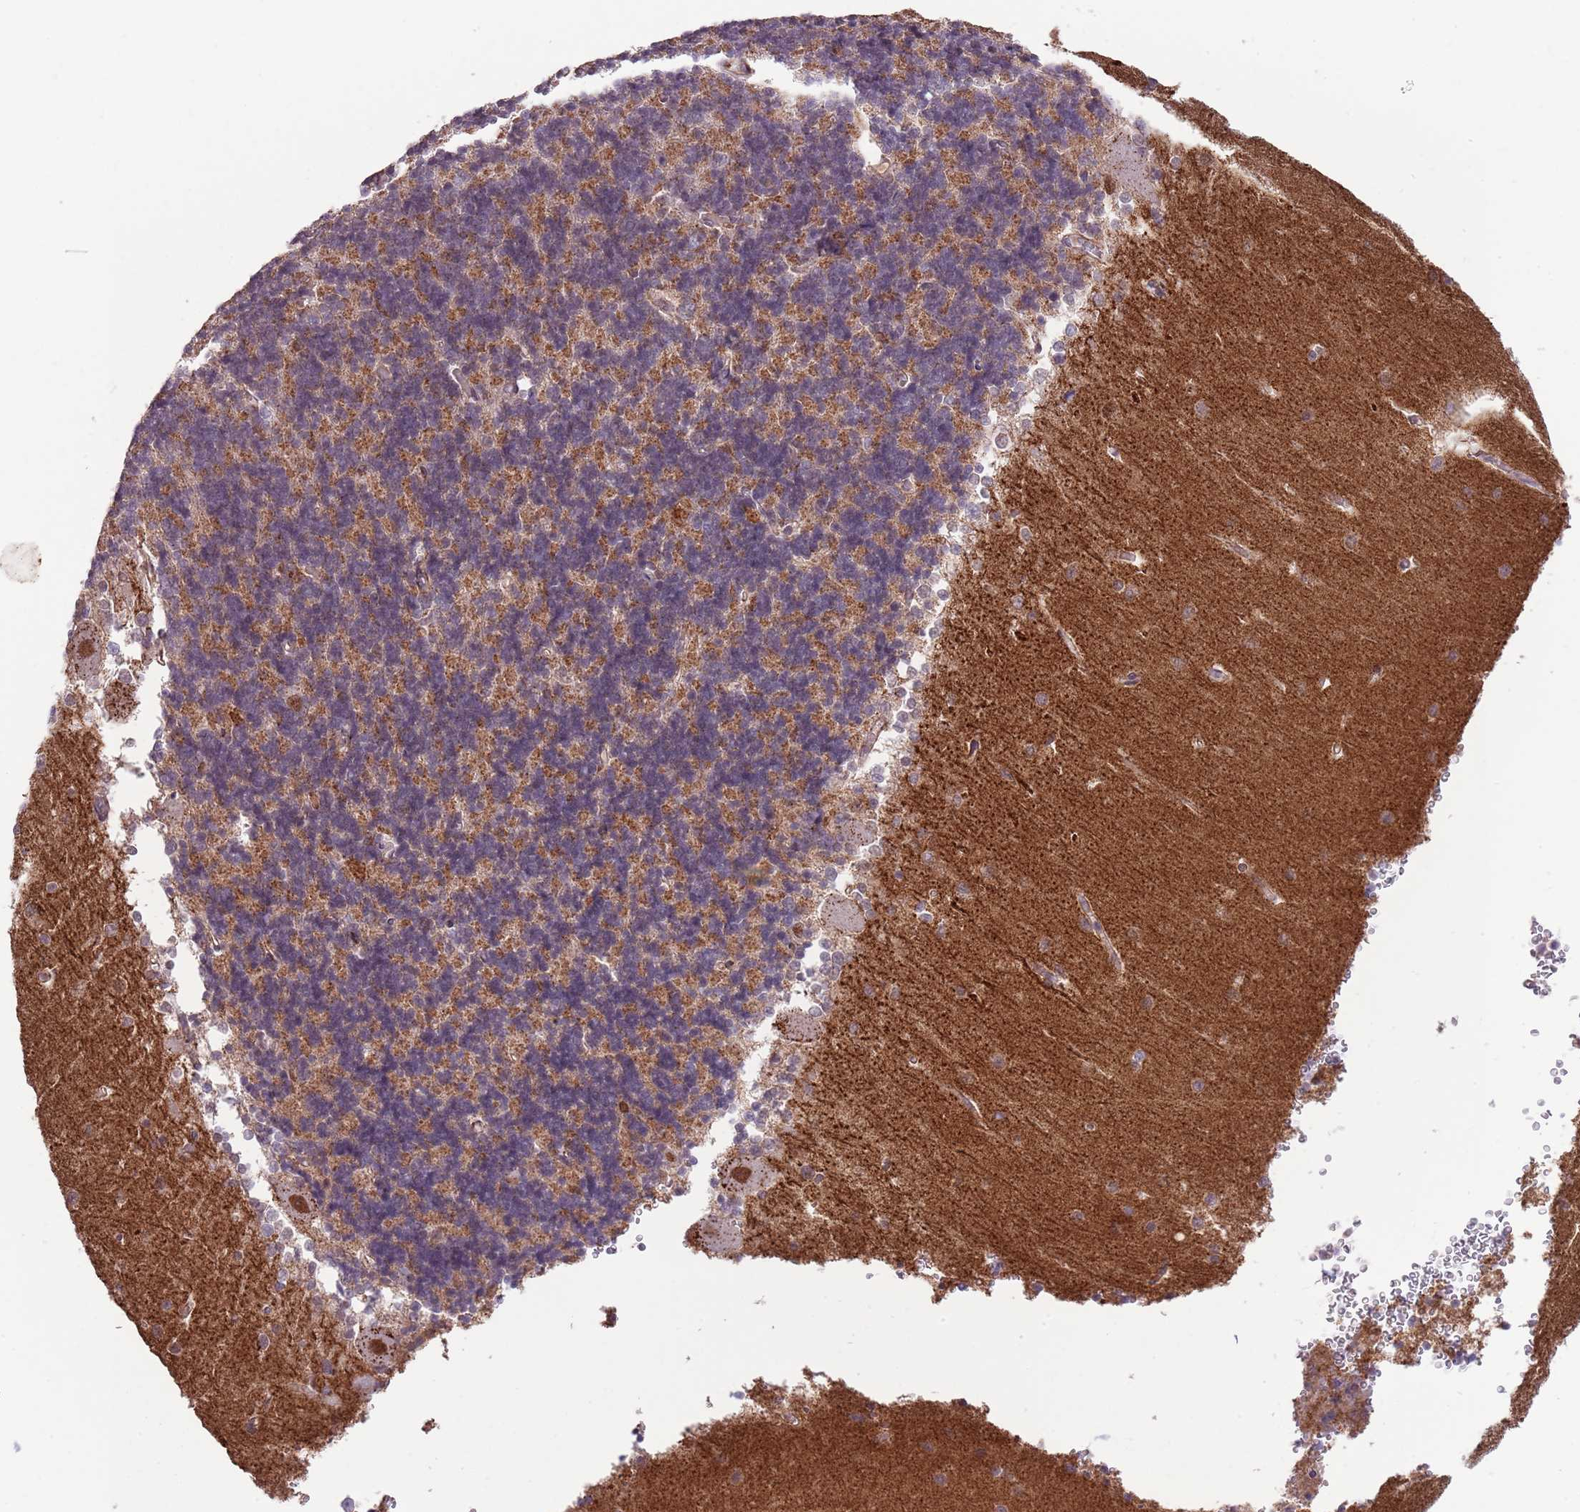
{"staining": {"intensity": "moderate", "quantity": "<25%", "location": "cytoplasmic/membranous"}, "tissue": "cerebellum", "cell_type": "Cells in granular layer", "image_type": "normal", "snomed": [{"axis": "morphology", "description": "Normal tissue, NOS"}, {"axis": "topography", "description": "Cerebellum"}], "caption": "Unremarkable cerebellum was stained to show a protein in brown. There is low levels of moderate cytoplasmic/membranous staining in approximately <25% of cells in granular layer. The staining was performed using DAB (3,3'-diaminobenzidine) to visualize the protein expression in brown, while the nuclei were stained in blue with hematoxylin (Magnification: 20x).", "gene": "CREBZF", "patient": {"sex": "male", "age": 37}}